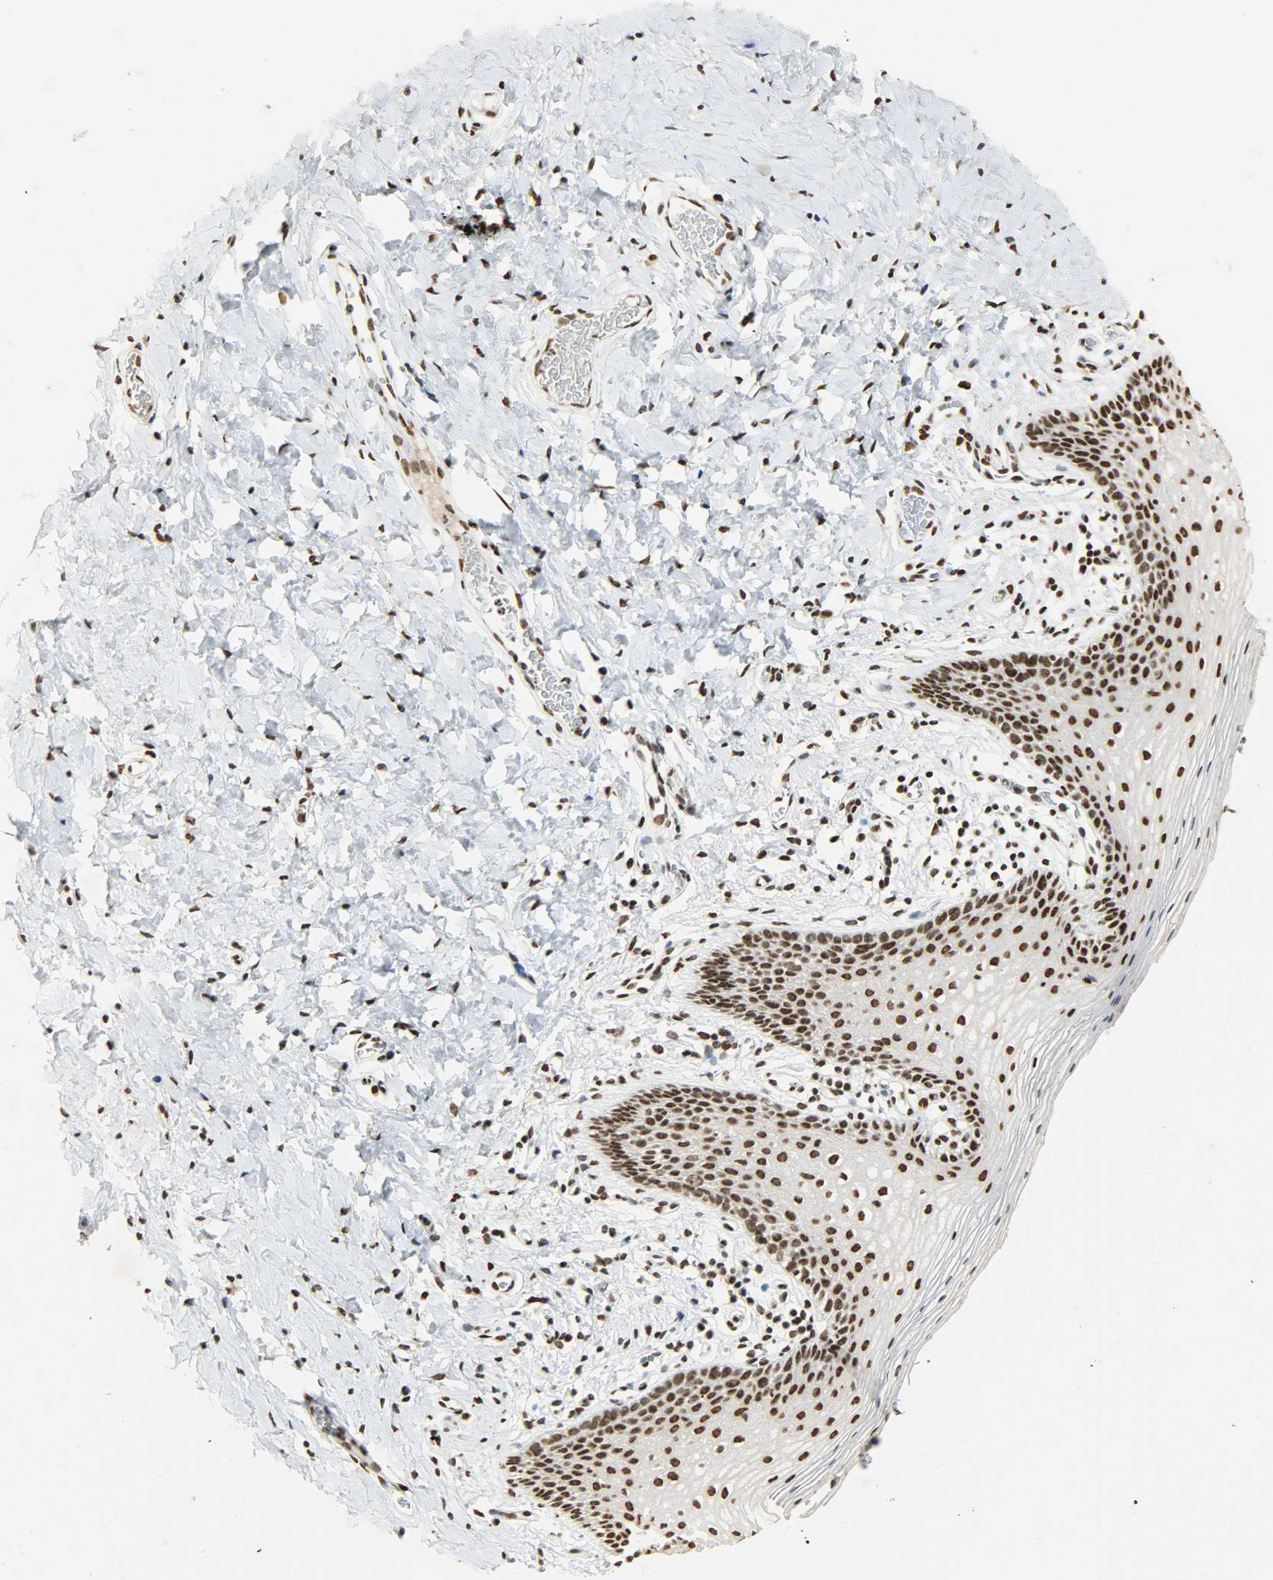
{"staining": {"intensity": "moderate", "quantity": ">75%", "location": "nuclear"}, "tissue": "vagina", "cell_type": "Squamous epithelial cells", "image_type": "normal", "snomed": [{"axis": "morphology", "description": "Normal tissue, NOS"}, {"axis": "topography", "description": "Vagina"}], "caption": "Immunohistochemical staining of normal human vagina exhibits moderate nuclear protein positivity in approximately >75% of squamous epithelial cells.", "gene": "KHDRBS1", "patient": {"sex": "female", "age": 55}}